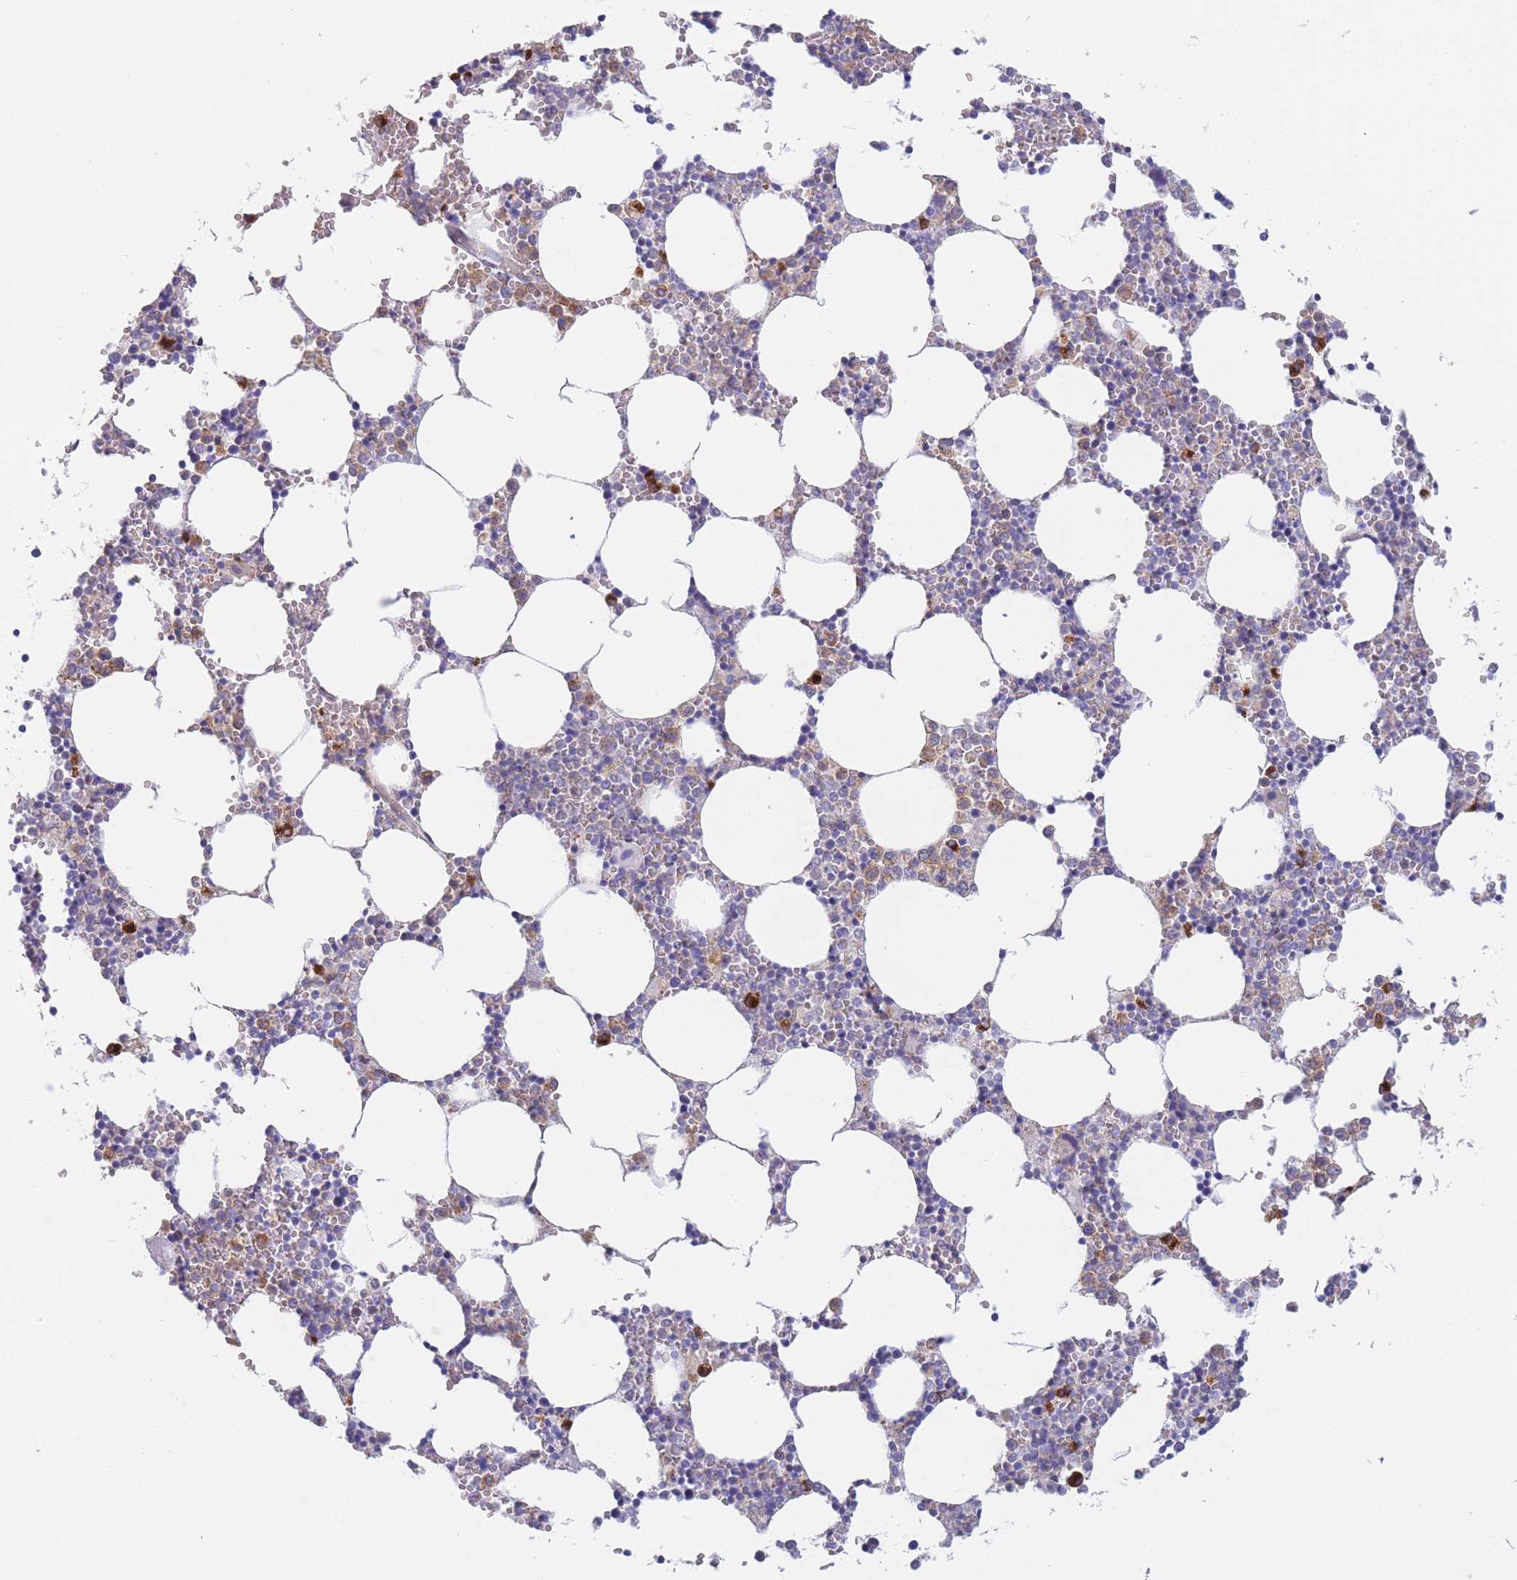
{"staining": {"intensity": "strong", "quantity": "<25%", "location": "cytoplasmic/membranous"}, "tissue": "bone marrow", "cell_type": "Hematopoietic cells", "image_type": "normal", "snomed": [{"axis": "morphology", "description": "Normal tissue, NOS"}, {"axis": "topography", "description": "Bone marrow"}], "caption": "Benign bone marrow exhibits strong cytoplasmic/membranous positivity in about <25% of hematopoietic cells, visualized by immunohistochemistry. Nuclei are stained in blue.", "gene": "MRPL30", "patient": {"sex": "female", "age": 64}}